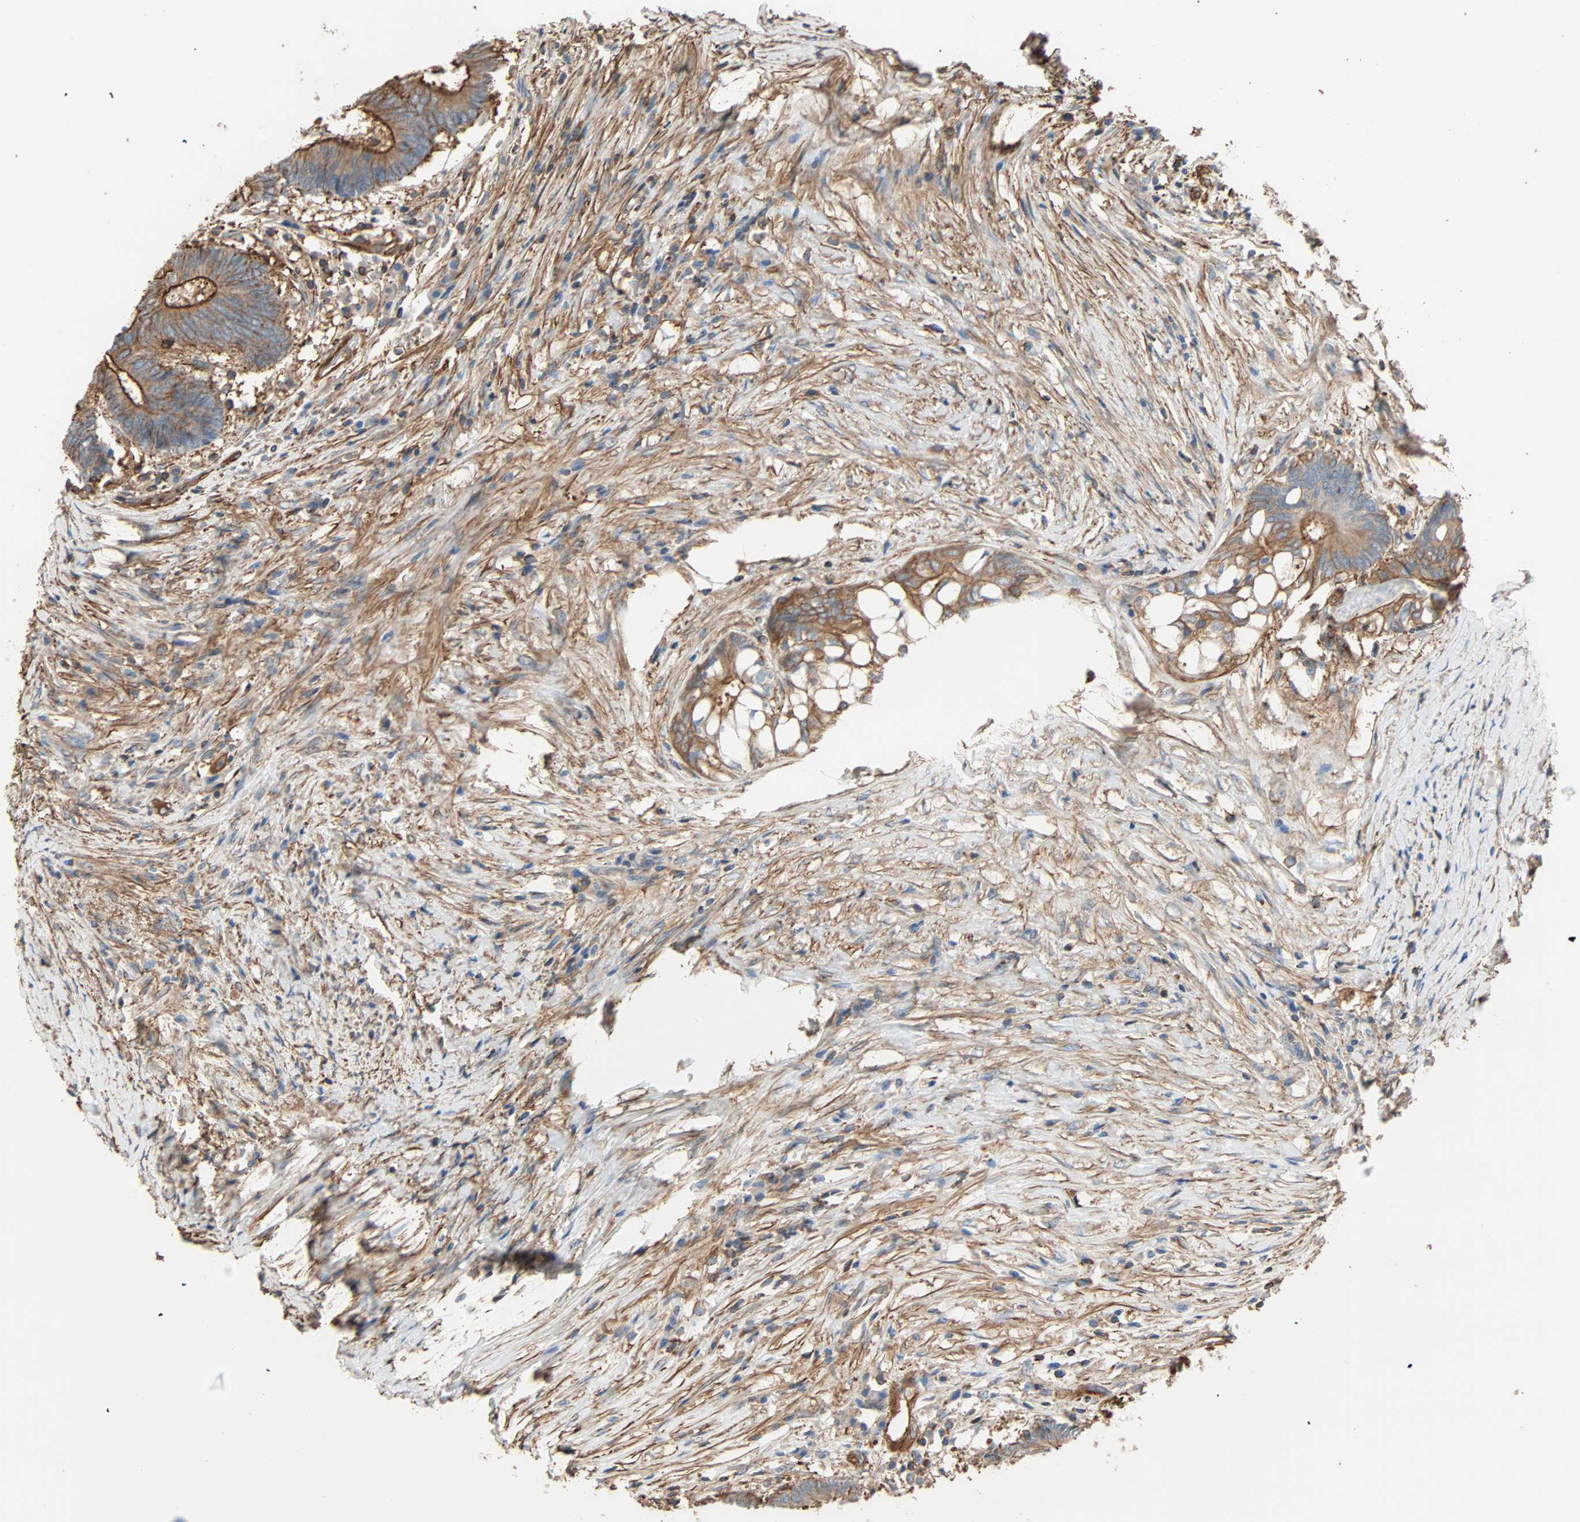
{"staining": {"intensity": "moderate", "quantity": ">75%", "location": "cytoplasmic/membranous"}, "tissue": "colorectal cancer", "cell_type": "Tumor cells", "image_type": "cancer", "snomed": [{"axis": "morphology", "description": "Adenocarcinoma, NOS"}, {"axis": "topography", "description": "Rectum"}], "caption": "IHC (DAB) staining of human colorectal cancer displays moderate cytoplasmic/membranous protein staining in about >75% of tumor cells. (IHC, brightfield microscopy, high magnification).", "gene": "GALNT10", "patient": {"sex": "male", "age": 63}}